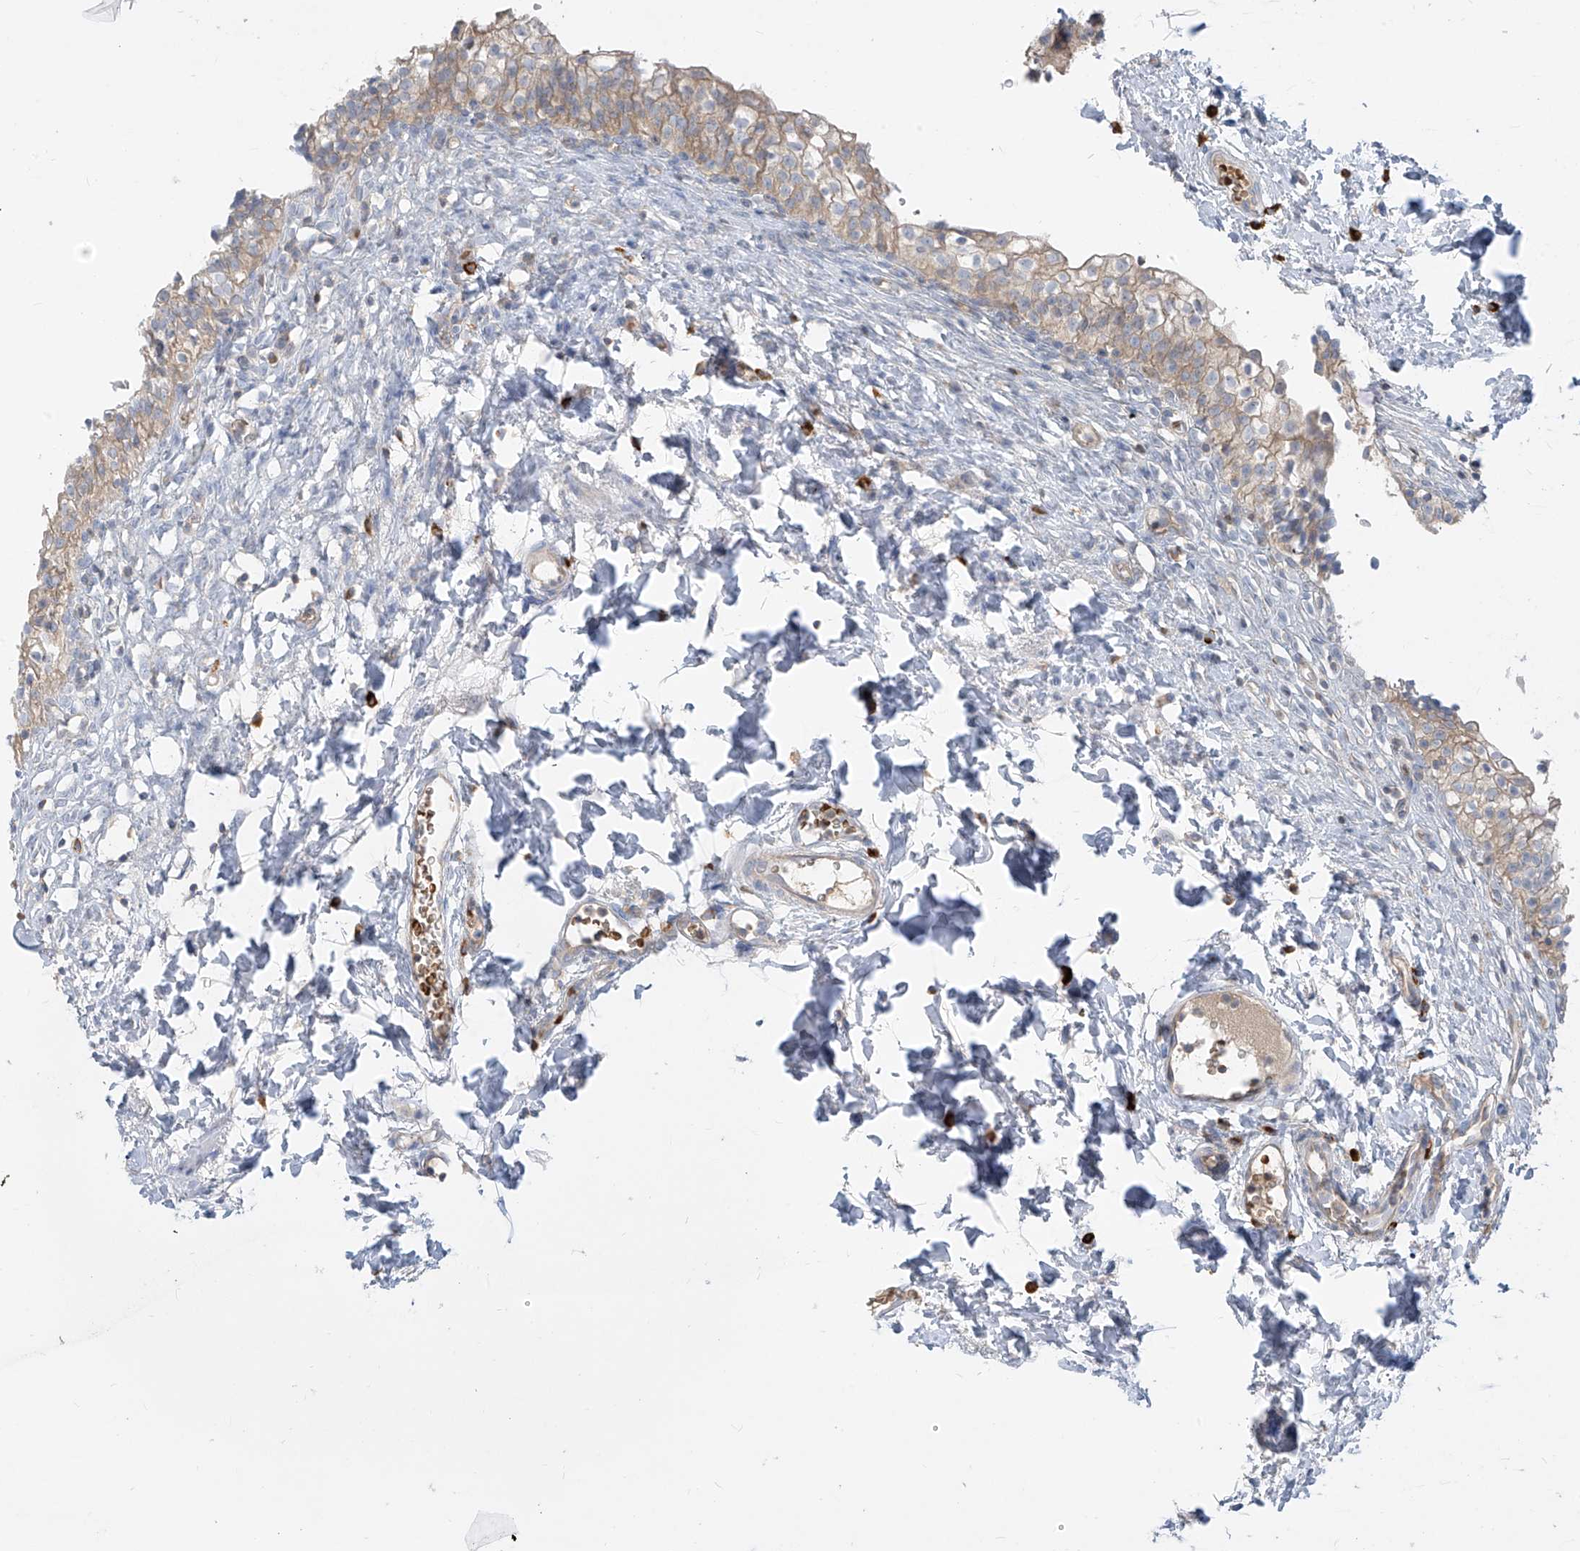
{"staining": {"intensity": "weak", "quantity": ">75%", "location": "cytoplasmic/membranous"}, "tissue": "urinary bladder", "cell_type": "Urothelial cells", "image_type": "normal", "snomed": [{"axis": "morphology", "description": "Normal tissue, NOS"}, {"axis": "topography", "description": "Urinary bladder"}], "caption": "High-magnification brightfield microscopy of normal urinary bladder stained with DAB (brown) and counterstained with hematoxylin (blue). urothelial cells exhibit weak cytoplasmic/membranous staining is present in approximately>75% of cells.", "gene": "DGKQ", "patient": {"sex": "male", "age": 55}}